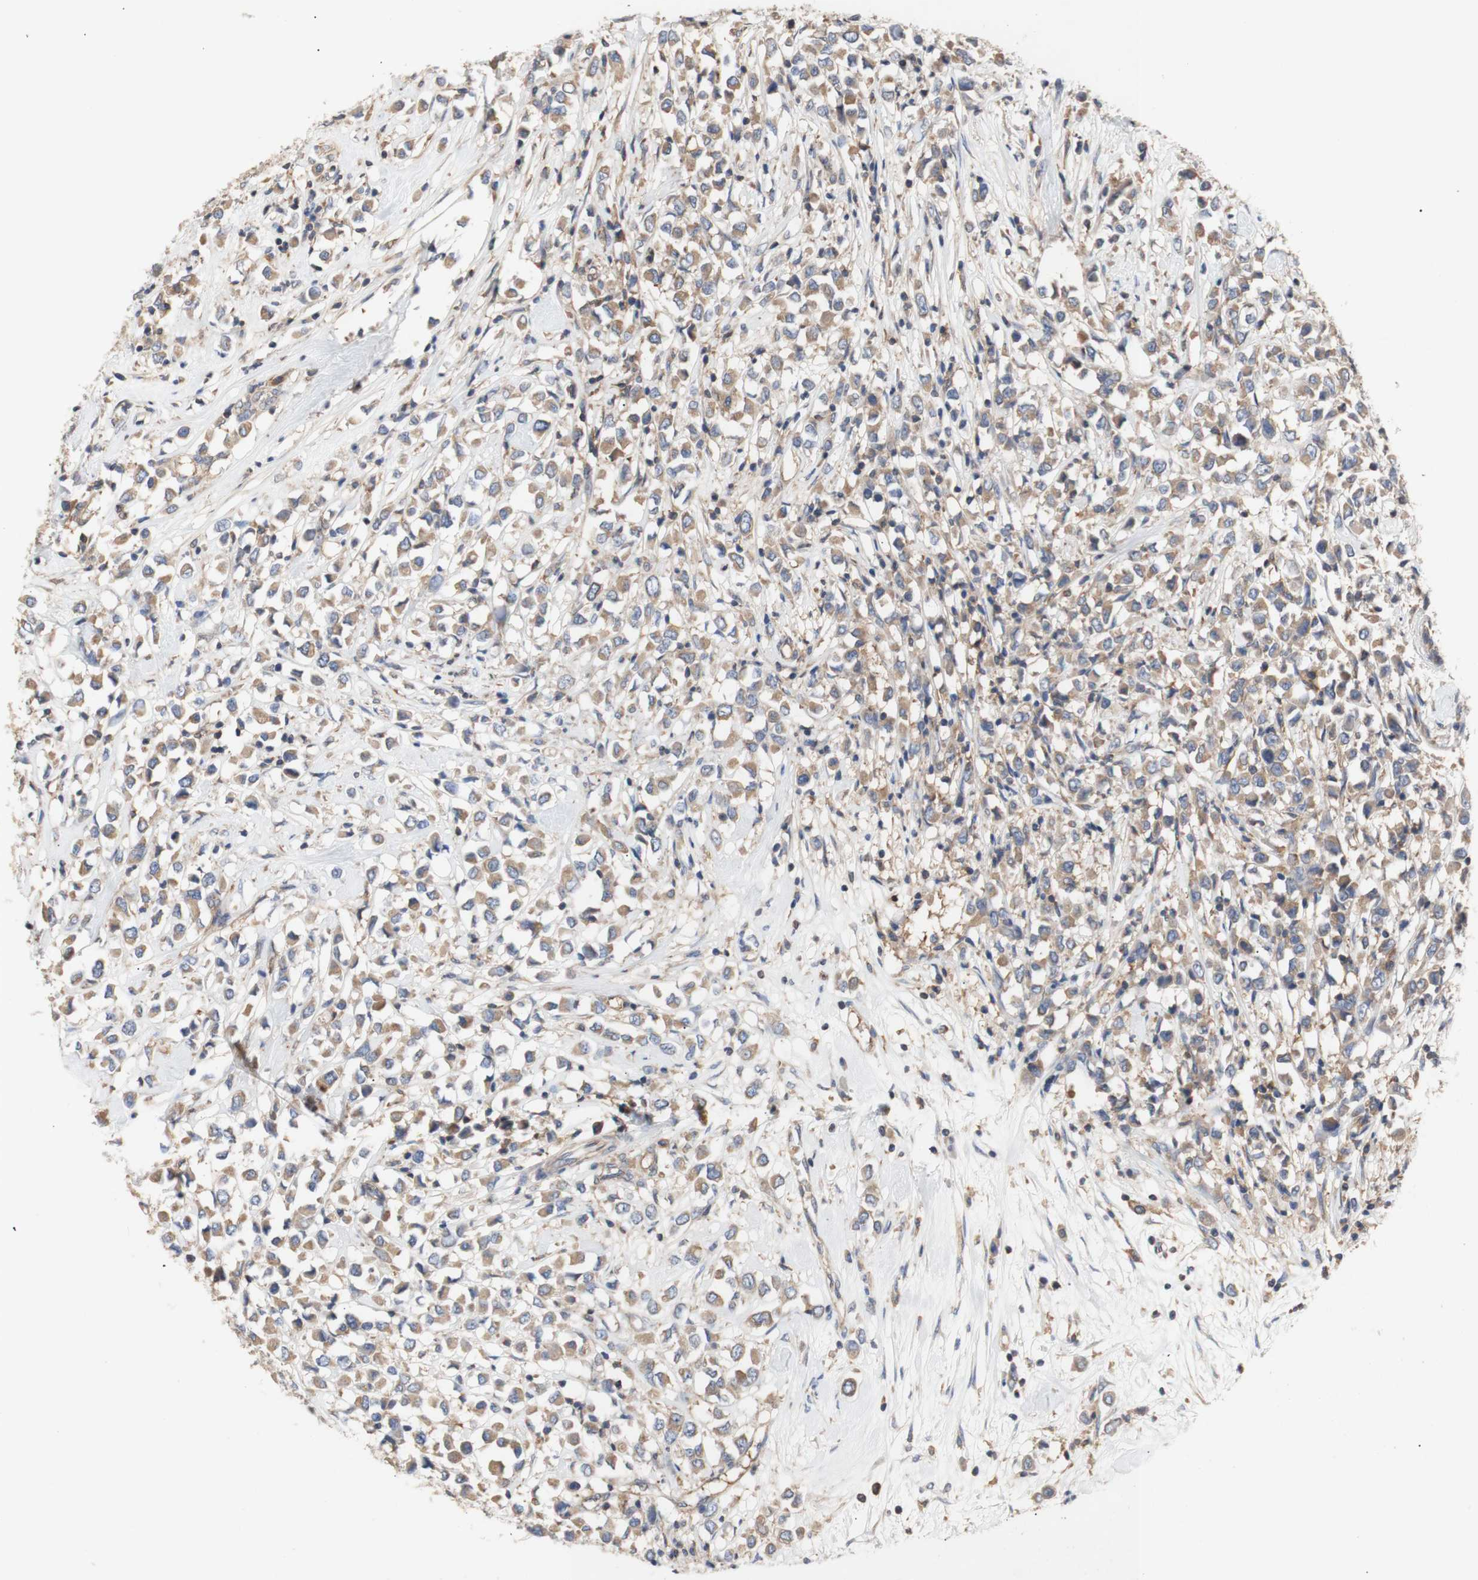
{"staining": {"intensity": "moderate", "quantity": ">75%", "location": "cytoplasmic/membranous"}, "tissue": "breast cancer", "cell_type": "Tumor cells", "image_type": "cancer", "snomed": [{"axis": "morphology", "description": "Duct carcinoma"}, {"axis": "topography", "description": "Breast"}], "caption": "An image showing moderate cytoplasmic/membranous expression in approximately >75% of tumor cells in breast cancer (invasive ductal carcinoma), as visualized by brown immunohistochemical staining.", "gene": "IKBKG", "patient": {"sex": "female", "age": 61}}